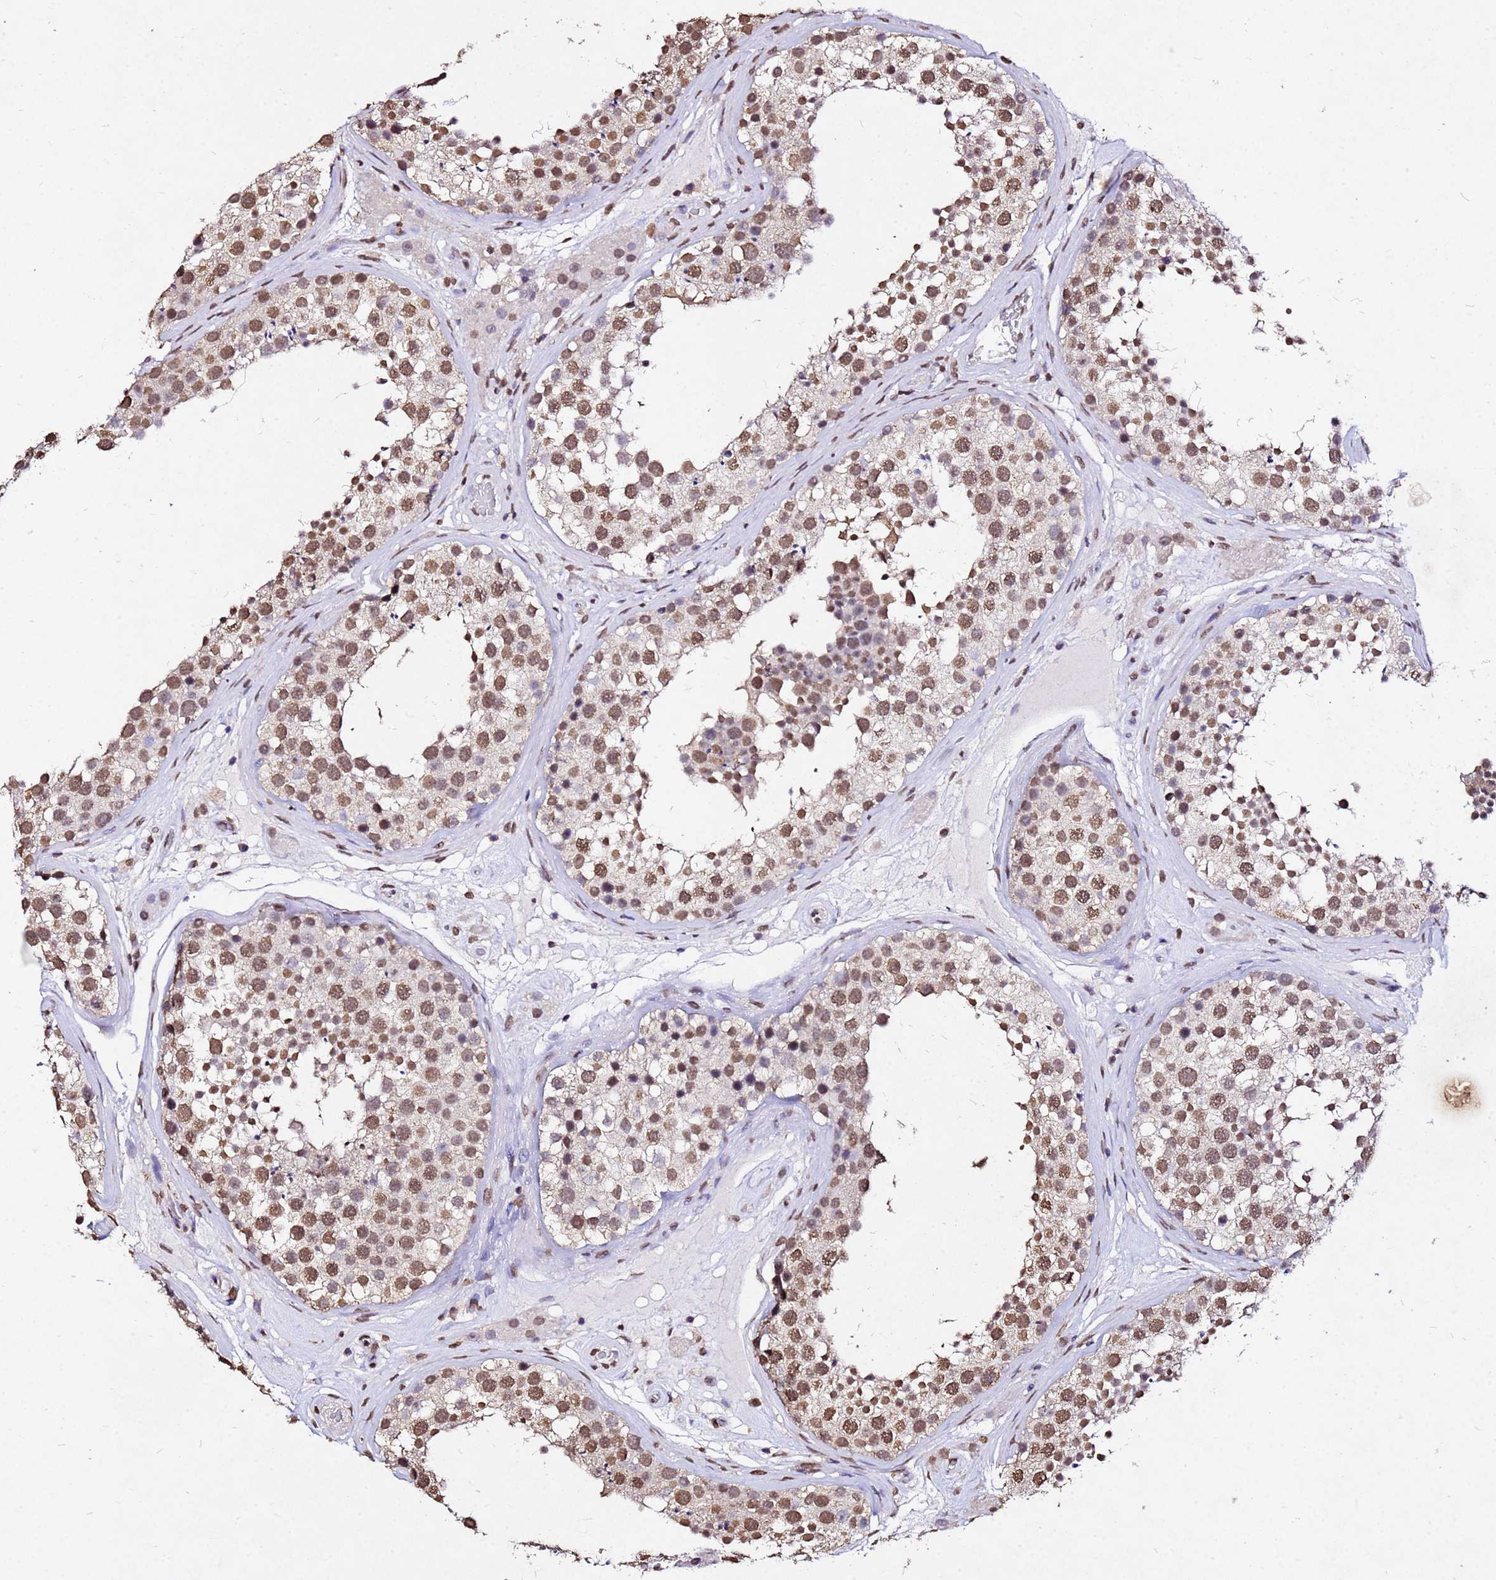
{"staining": {"intensity": "moderate", "quantity": ">75%", "location": "nuclear"}, "tissue": "testis", "cell_type": "Cells in seminiferous ducts", "image_type": "normal", "snomed": [{"axis": "morphology", "description": "Normal tissue, NOS"}, {"axis": "topography", "description": "Testis"}], "caption": "Benign testis demonstrates moderate nuclear positivity in about >75% of cells in seminiferous ducts.", "gene": "MYOCD", "patient": {"sex": "male", "age": 26}}